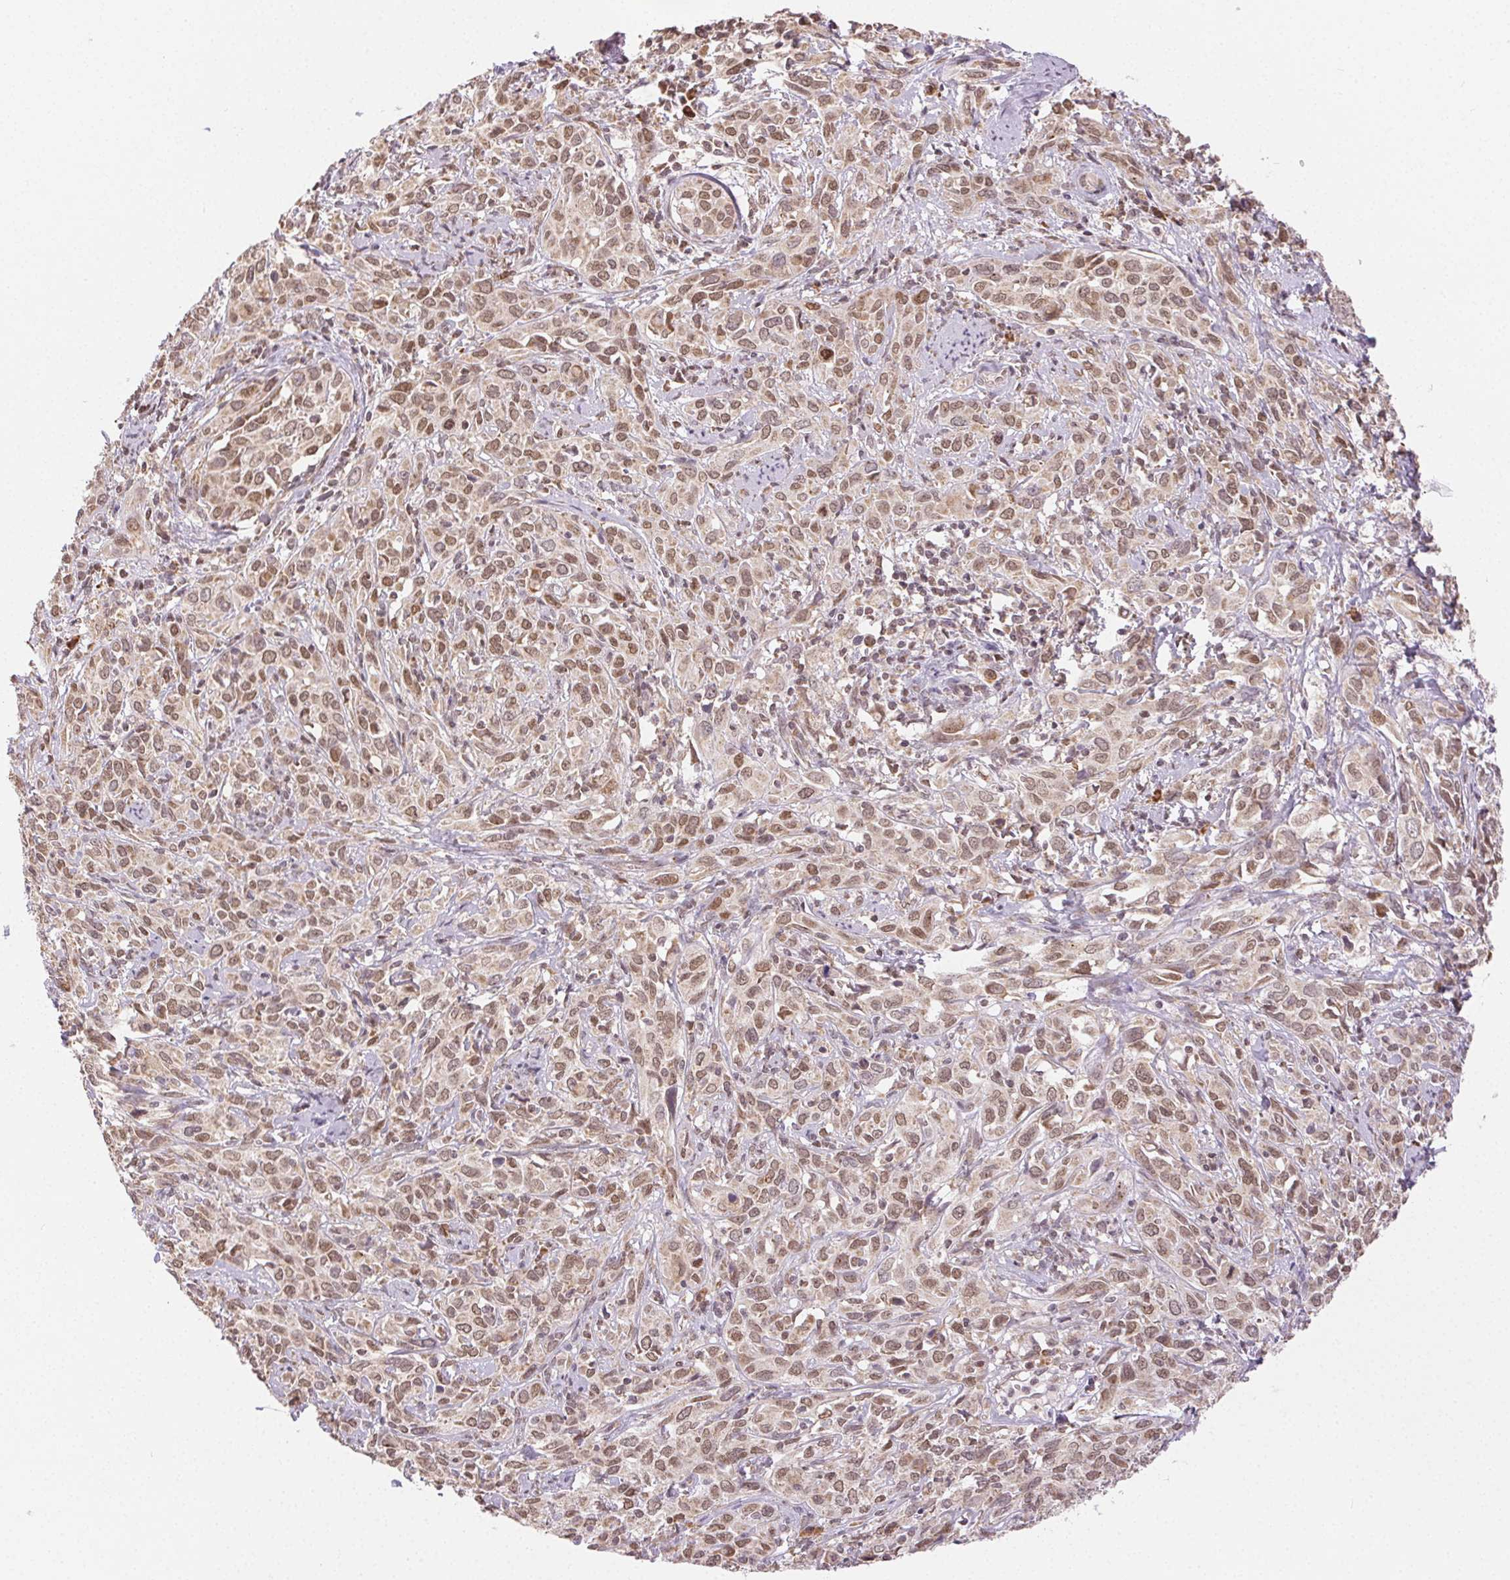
{"staining": {"intensity": "moderate", "quantity": ">75%", "location": "nuclear"}, "tissue": "cervical cancer", "cell_type": "Tumor cells", "image_type": "cancer", "snomed": [{"axis": "morphology", "description": "Normal tissue, NOS"}, {"axis": "morphology", "description": "Squamous cell carcinoma, NOS"}, {"axis": "topography", "description": "Cervix"}], "caption": "There is medium levels of moderate nuclear positivity in tumor cells of cervical cancer, as demonstrated by immunohistochemical staining (brown color).", "gene": "PIWIL4", "patient": {"sex": "female", "age": 51}}